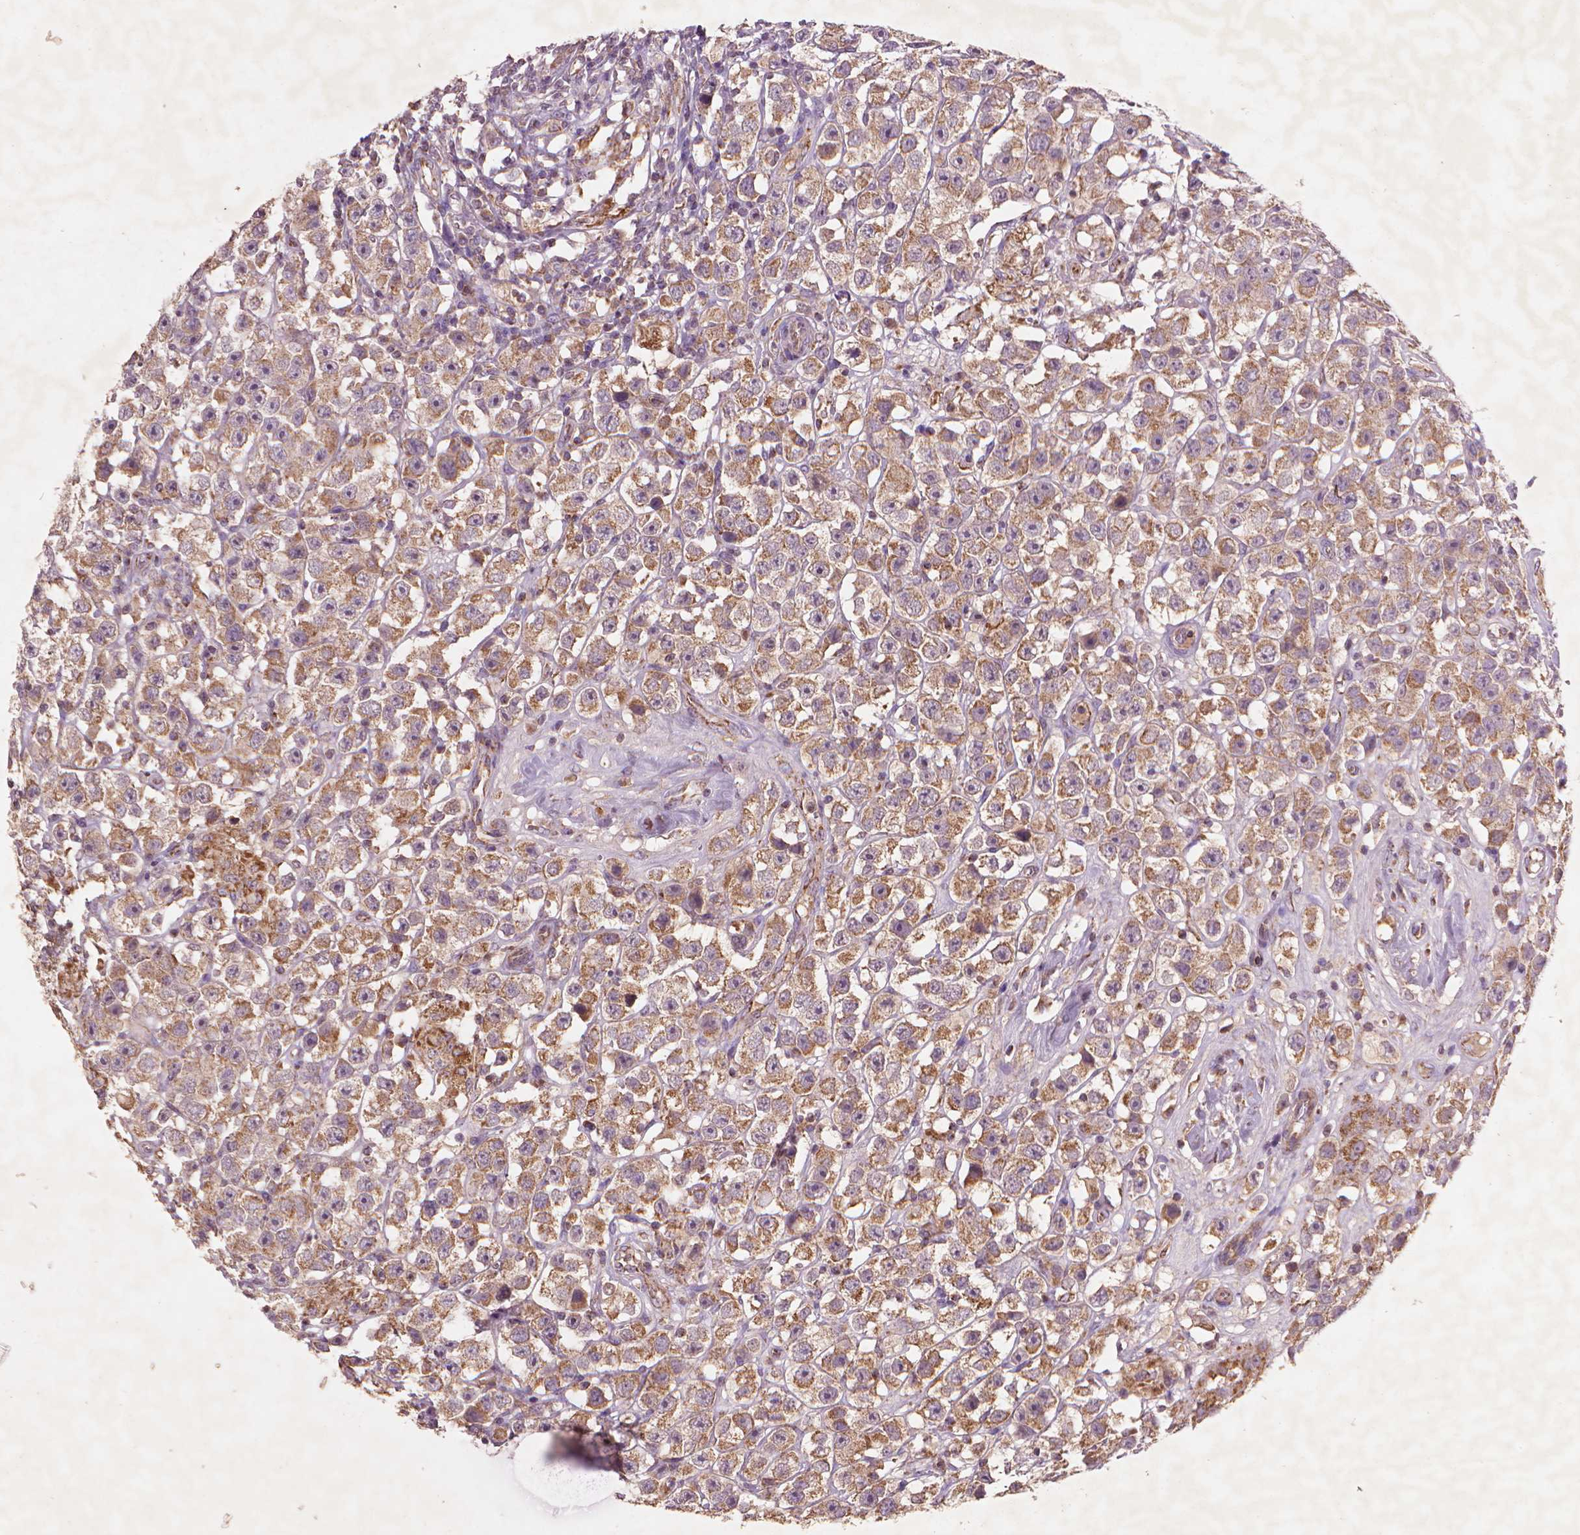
{"staining": {"intensity": "moderate", "quantity": ">75%", "location": "cytoplasmic/membranous"}, "tissue": "testis cancer", "cell_type": "Tumor cells", "image_type": "cancer", "snomed": [{"axis": "morphology", "description": "Seminoma, NOS"}, {"axis": "topography", "description": "Testis"}], "caption": "Testis cancer (seminoma) tissue shows moderate cytoplasmic/membranous positivity in approximately >75% of tumor cells, visualized by immunohistochemistry.", "gene": "NLRX1", "patient": {"sex": "male", "age": 45}}